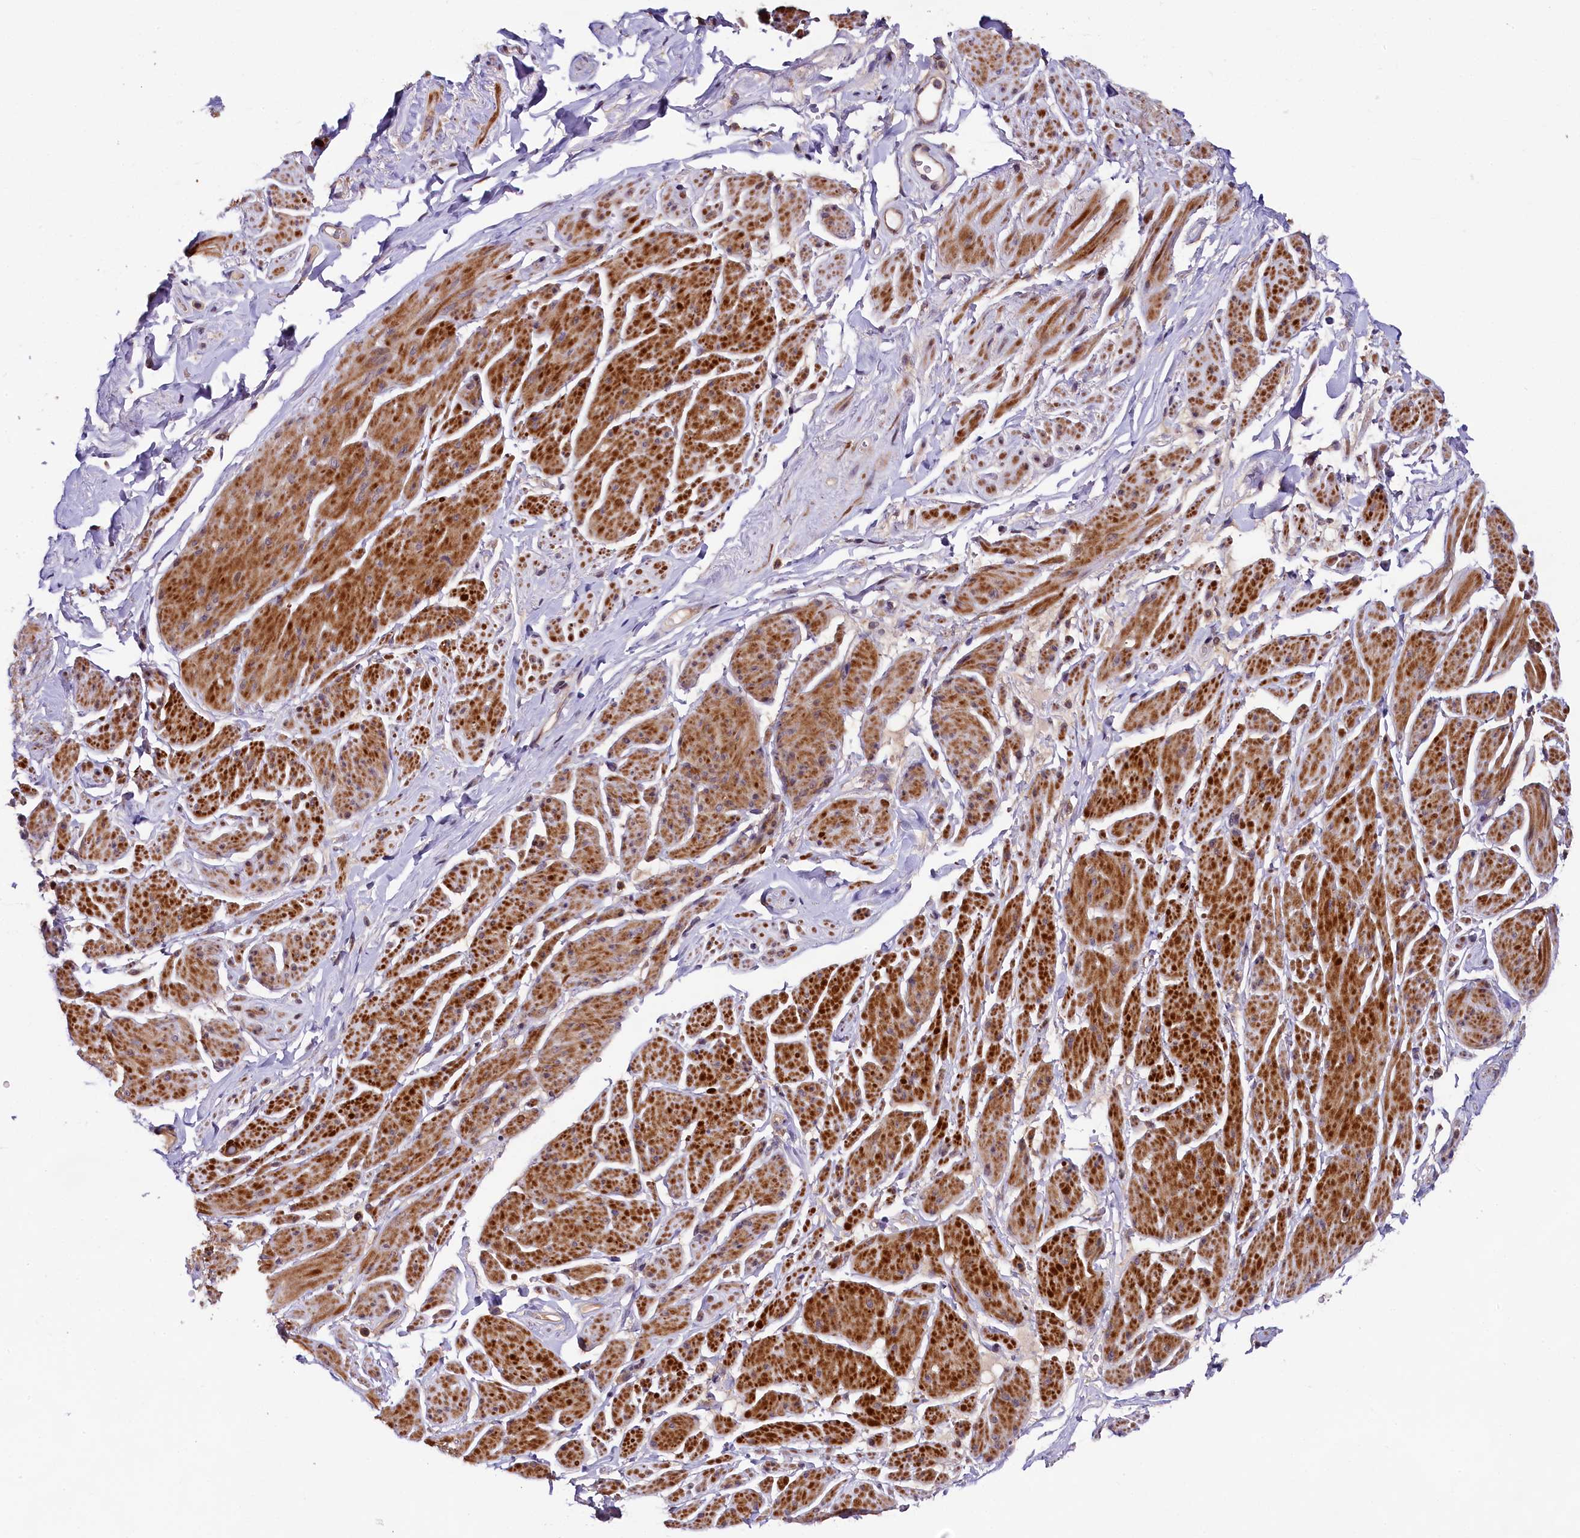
{"staining": {"intensity": "strong", "quantity": "25%-75%", "location": "cytoplasmic/membranous,nuclear"}, "tissue": "smooth muscle", "cell_type": "Smooth muscle cells", "image_type": "normal", "snomed": [{"axis": "morphology", "description": "Normal tissue, NOS"}, {"axis": "topography", "description": "Smooth muscle"}, {"axis": "topography", "description": "Peripheral nerve tissue"}], "caption": "DAB immunohistochemical staining of unremarkable human smooth muscle exhibits strong cytoplasmic/membranous,nuclear protein staining in approximately 25%-75% of smooth muscle cells.", "gene": "DOHH", "patient": {"sex": "male", "age": 69}}